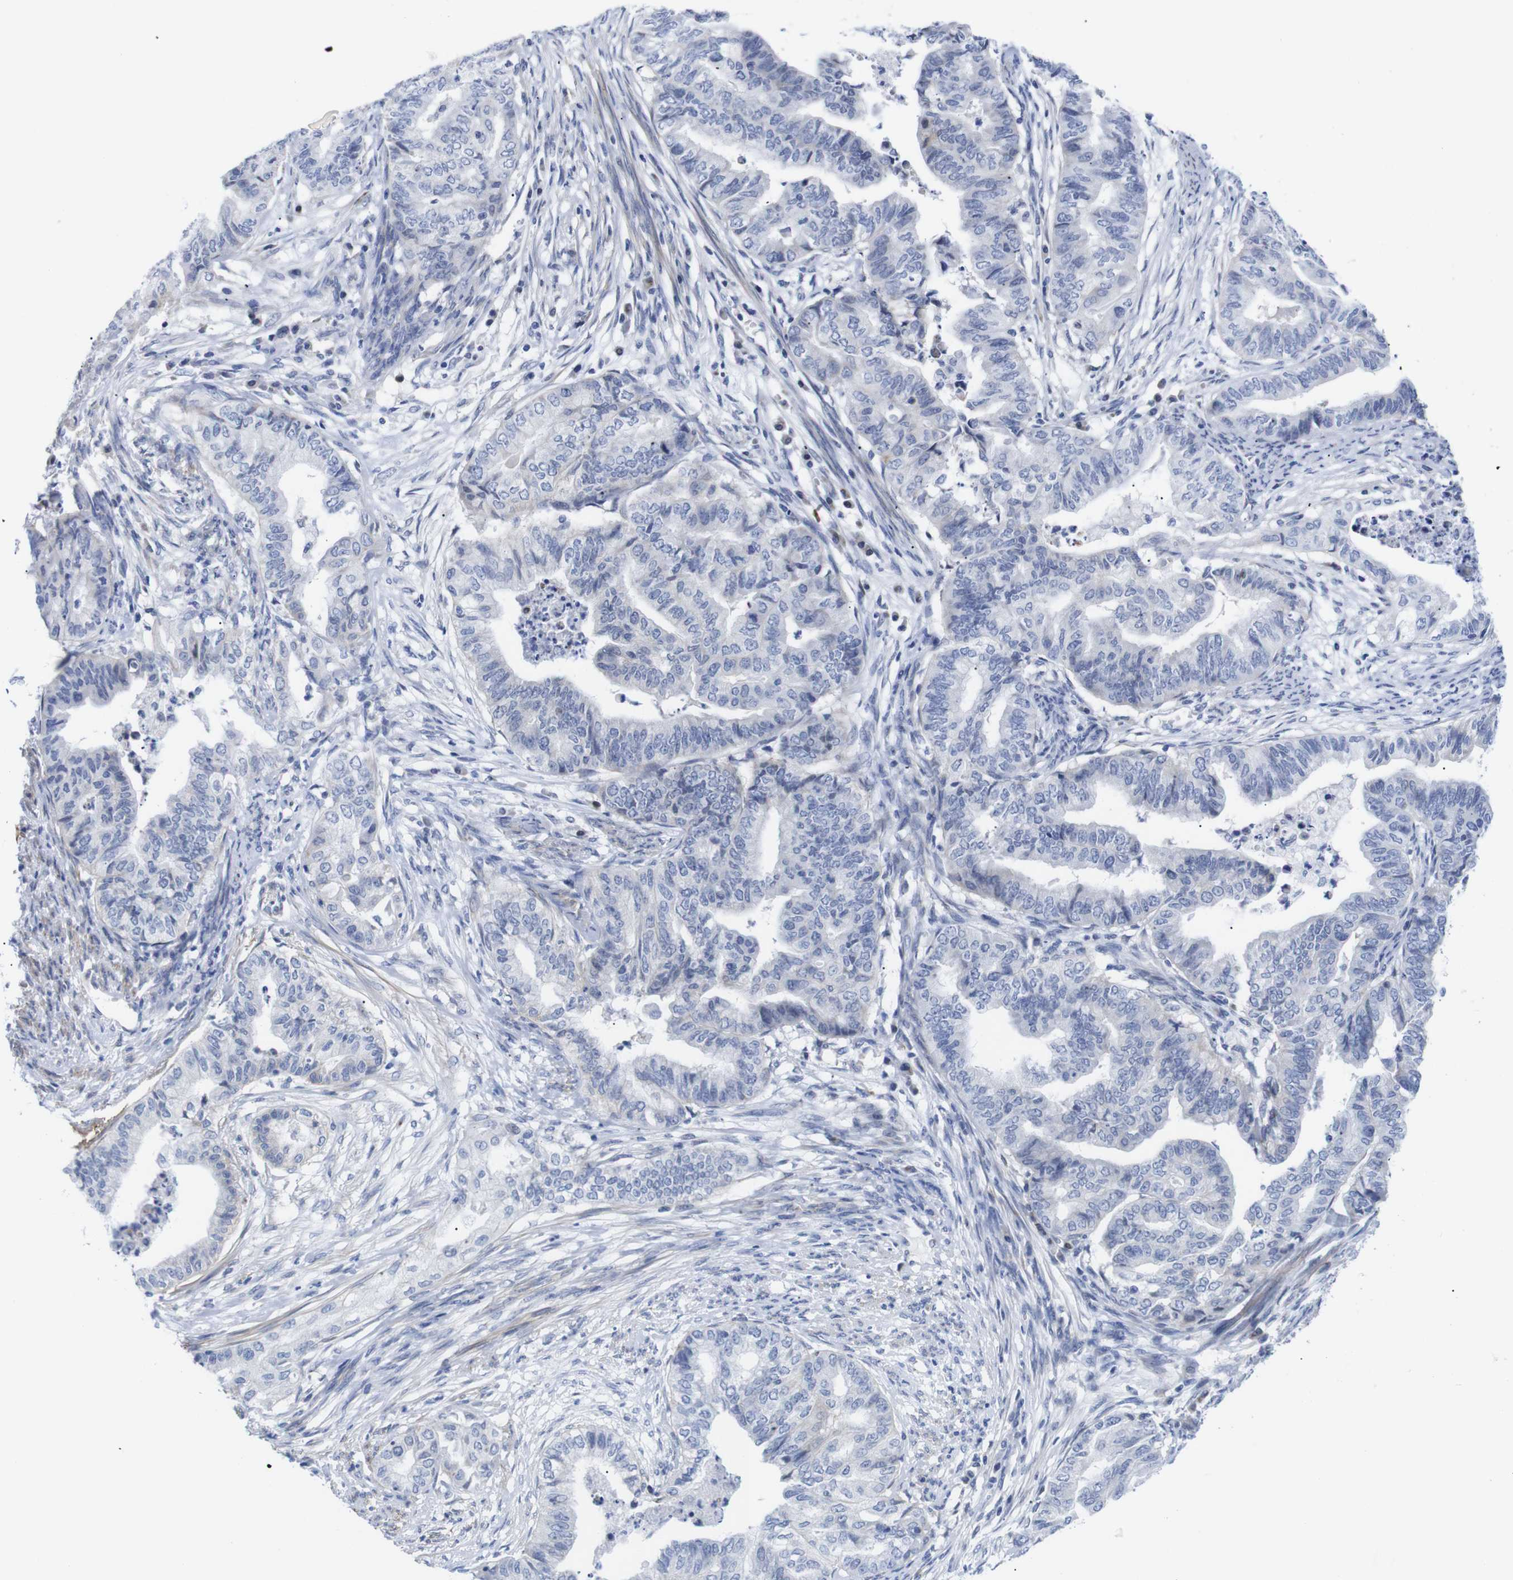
{"staining": {"intensity": "negative", "quantity": "none", "location": "none"}, "tissue": "endometrial cancer", "cell_type": "Tumor cells", "image_type": "cancer", "snomed": [{"axis": "morphology", "description": "Adenocarcinoma, NOS"}, {"axis": "topography", "description": "Endometrium"}], "caption": "The IHC micrograph has no significant staining in tumor cells of endometrial adenocarcinoma tissue.", "gene": "LRRC55", "patient": {"sex": "female", "age": 79}}